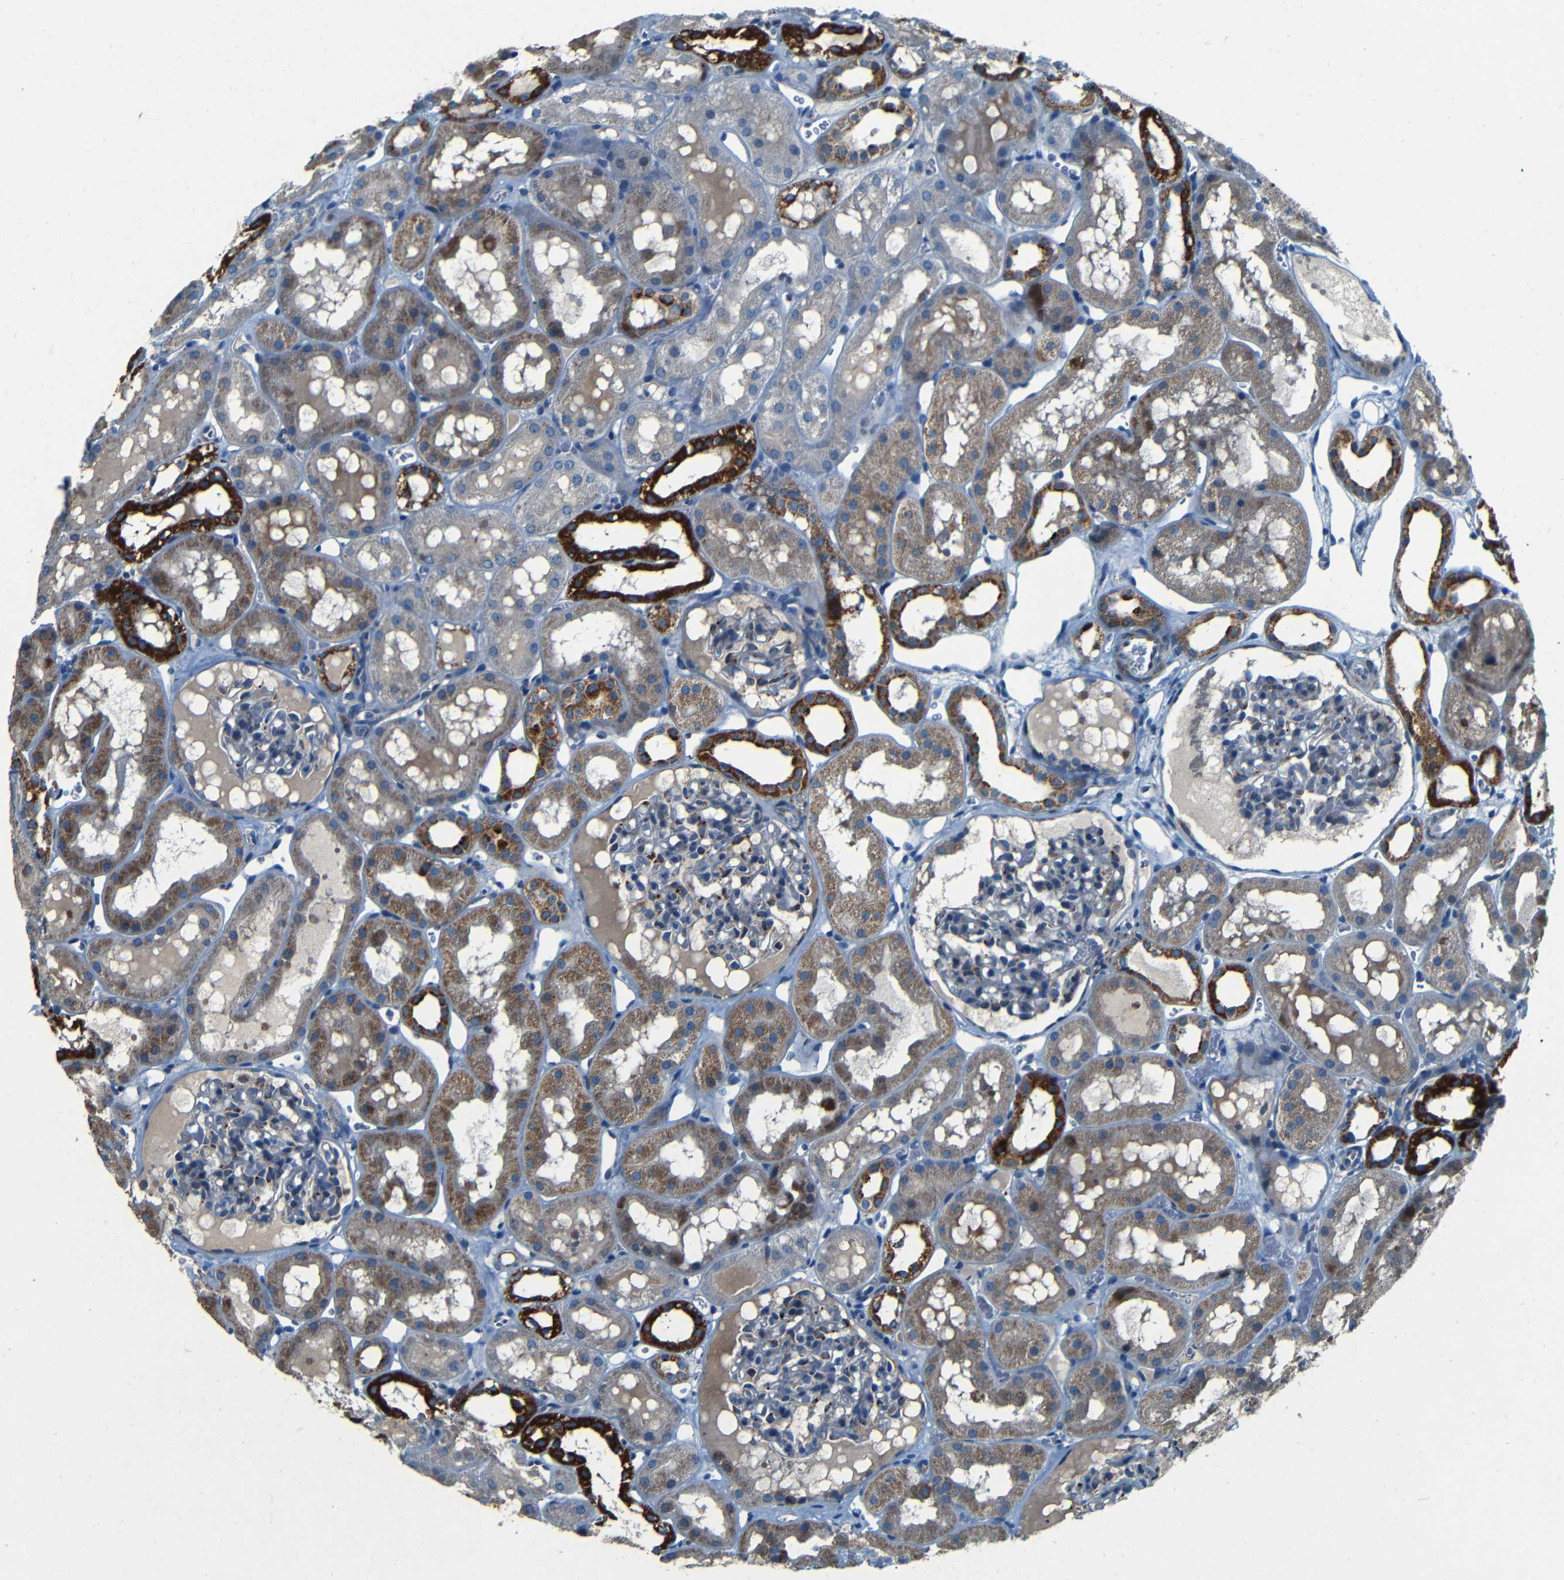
{"staining": {"intensity": "moderate", "quantity": "<25%", "location": "cytoplasmic/membranous"}, "tissue": "kidney", "cell_type": "Cells in glomeruli", "image_type": "normal", "snomed": [{"axis": "morphology", "description": "Normal tissue, NOS"}, {"axis": "topography", "description": "Kidney"}, {"axis": "topography", "description": "Urinary bladder"}], "caption": "Immunohistochemical staining of normal kidney shows <25% levels of moderate cytoplasmic/membranous protein positivity in approximately <25% of cells in glomeruli.", "gene": "WSCD2", "patient": {"sex": "male", "age": 16}}